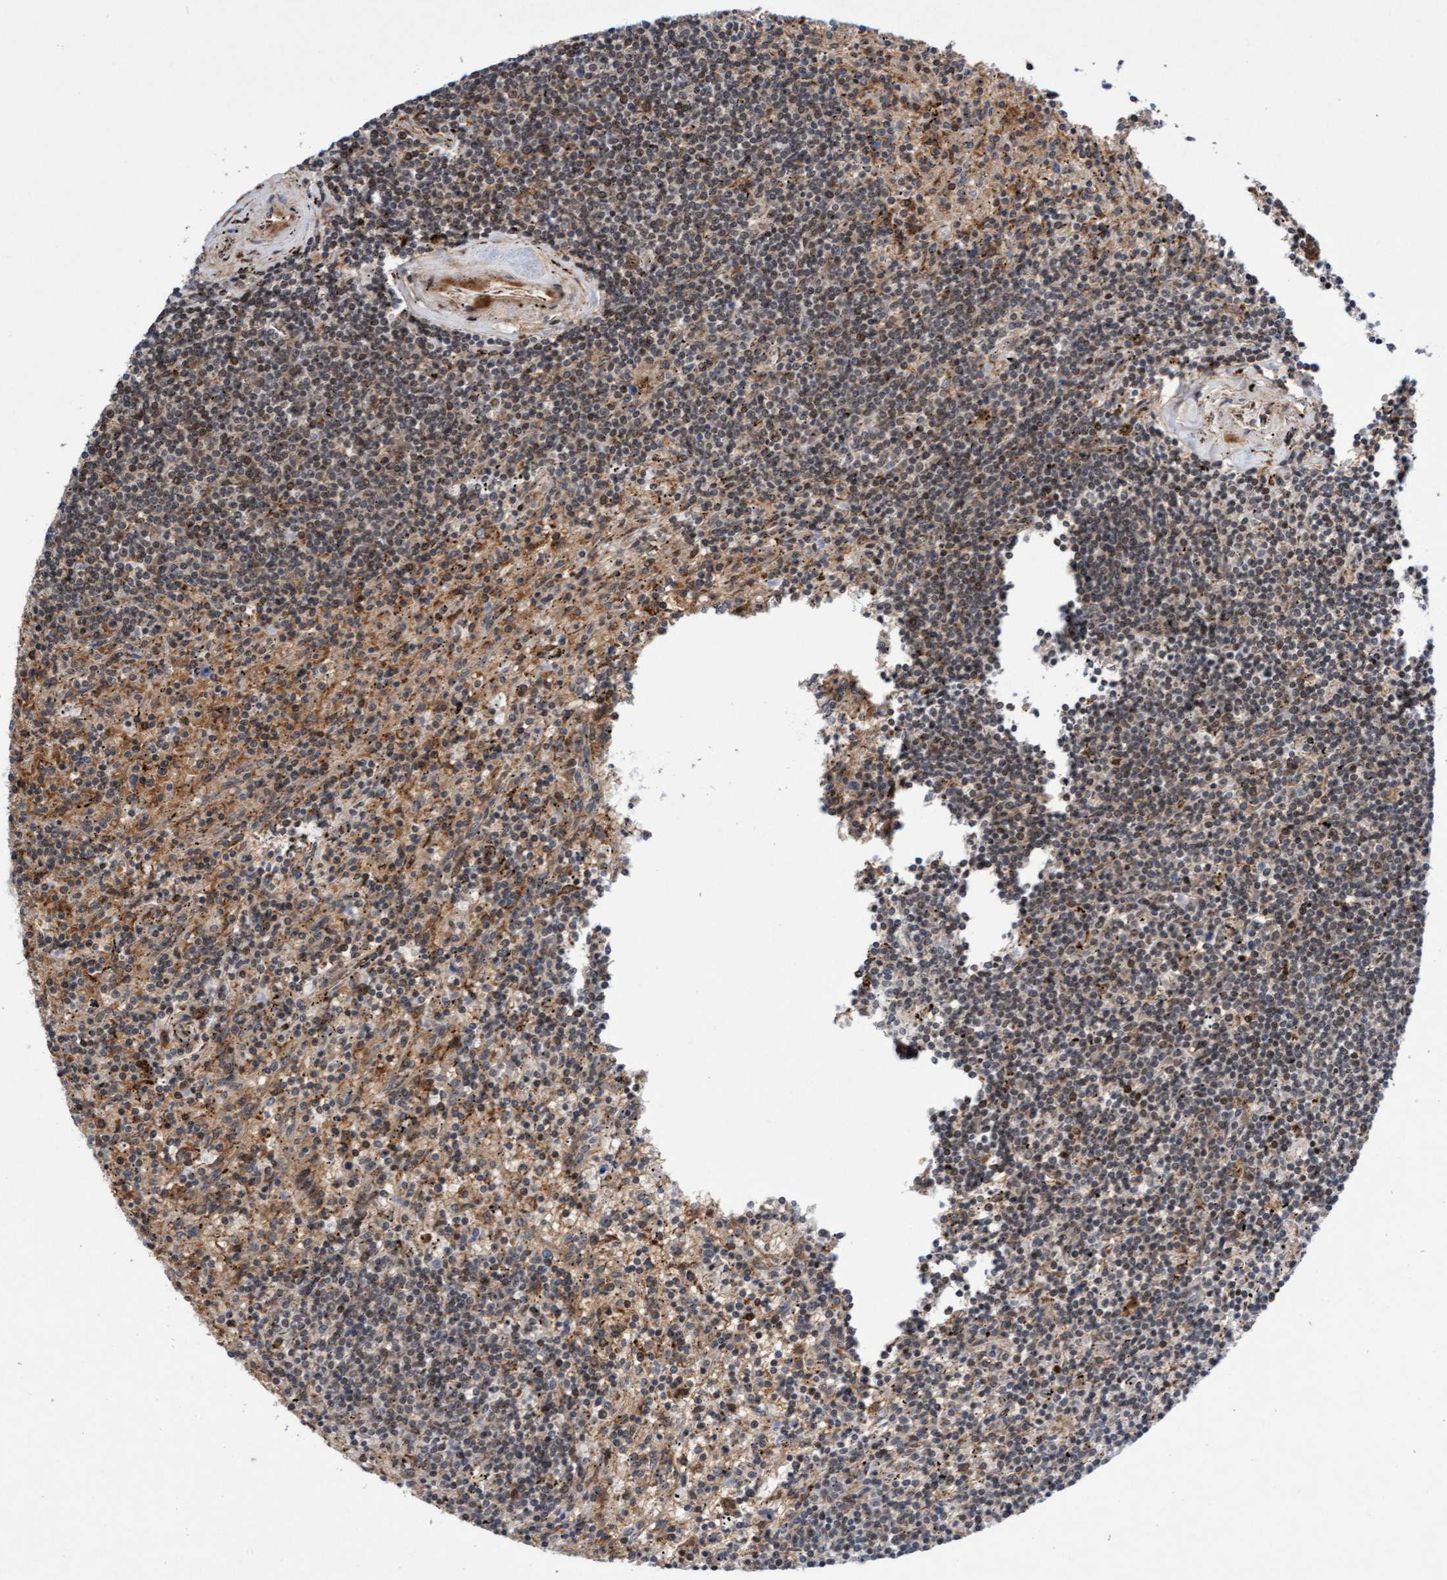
{"staining": {"intensity": "weak", "quantity": "25%-75%", "location": "cytoplasmic/membranous,nuclear"}, "tissue": "lymphoma", "cell_type": "Tumor cells", "image_type": "cancer", "snomed": [{"axis": "morphology", "description": "Malignant lymphoma, non-Hodgkin's type, Low grade"}, {"axis": "topography", "description": "Spleen"}], "caption": "Immunohistochemistry (IHC) (DAB (3,3'-diaminobenzidine)) staining of low-grade malignant lymphoma, non-Hodgkin's type demonstrates weak cytoplasmic/membranous and nuclear protein staining in approximately 25%-75% of tumor cells. (DAB = brown stain, brightfield microscopy at high magnification).", "gene": "TANC2", "patient": {"sex": "male", "age": 76}}